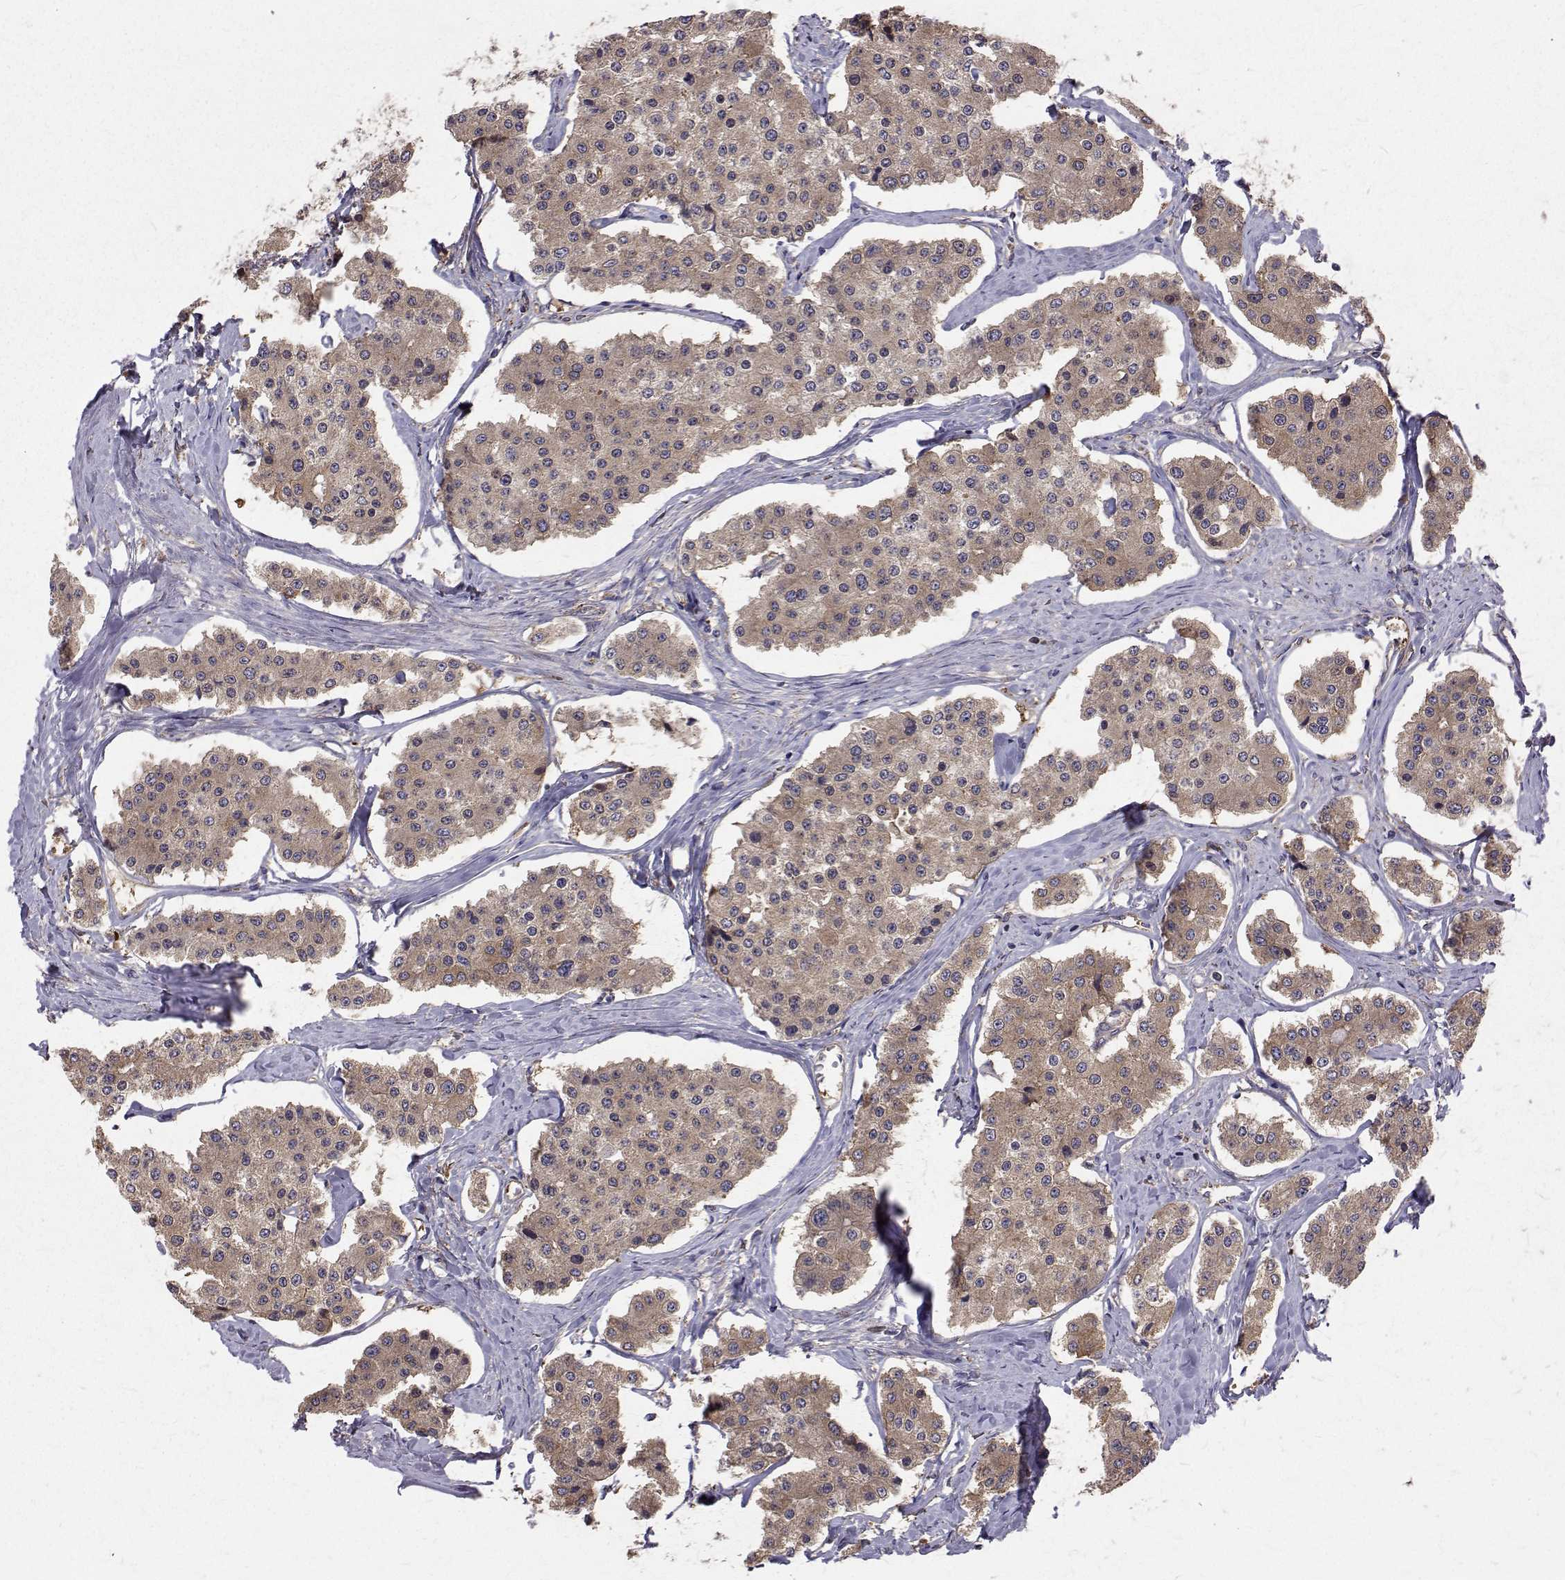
{"staining": {"intensity": "weak", "quantity": ">75%", "location": "cytoplasmic/membranous"}, "tissue": "carcinoid", "cell_type": "Tumor cells", "image_type": "cancer", "snomed": [{"axis": "morphology", "description": "Carcinoid, malignant, NOS"}, {"axis": "topography", "description": "Small intestine"}], "caption": "Human carcinoid stained for a protein (brown) displays weak cytoplasmic/membranous positive positivity in approximately >75% of tumor cells.", "gene": "FARSB", "patient": {"sex": "female", "age": 65}}